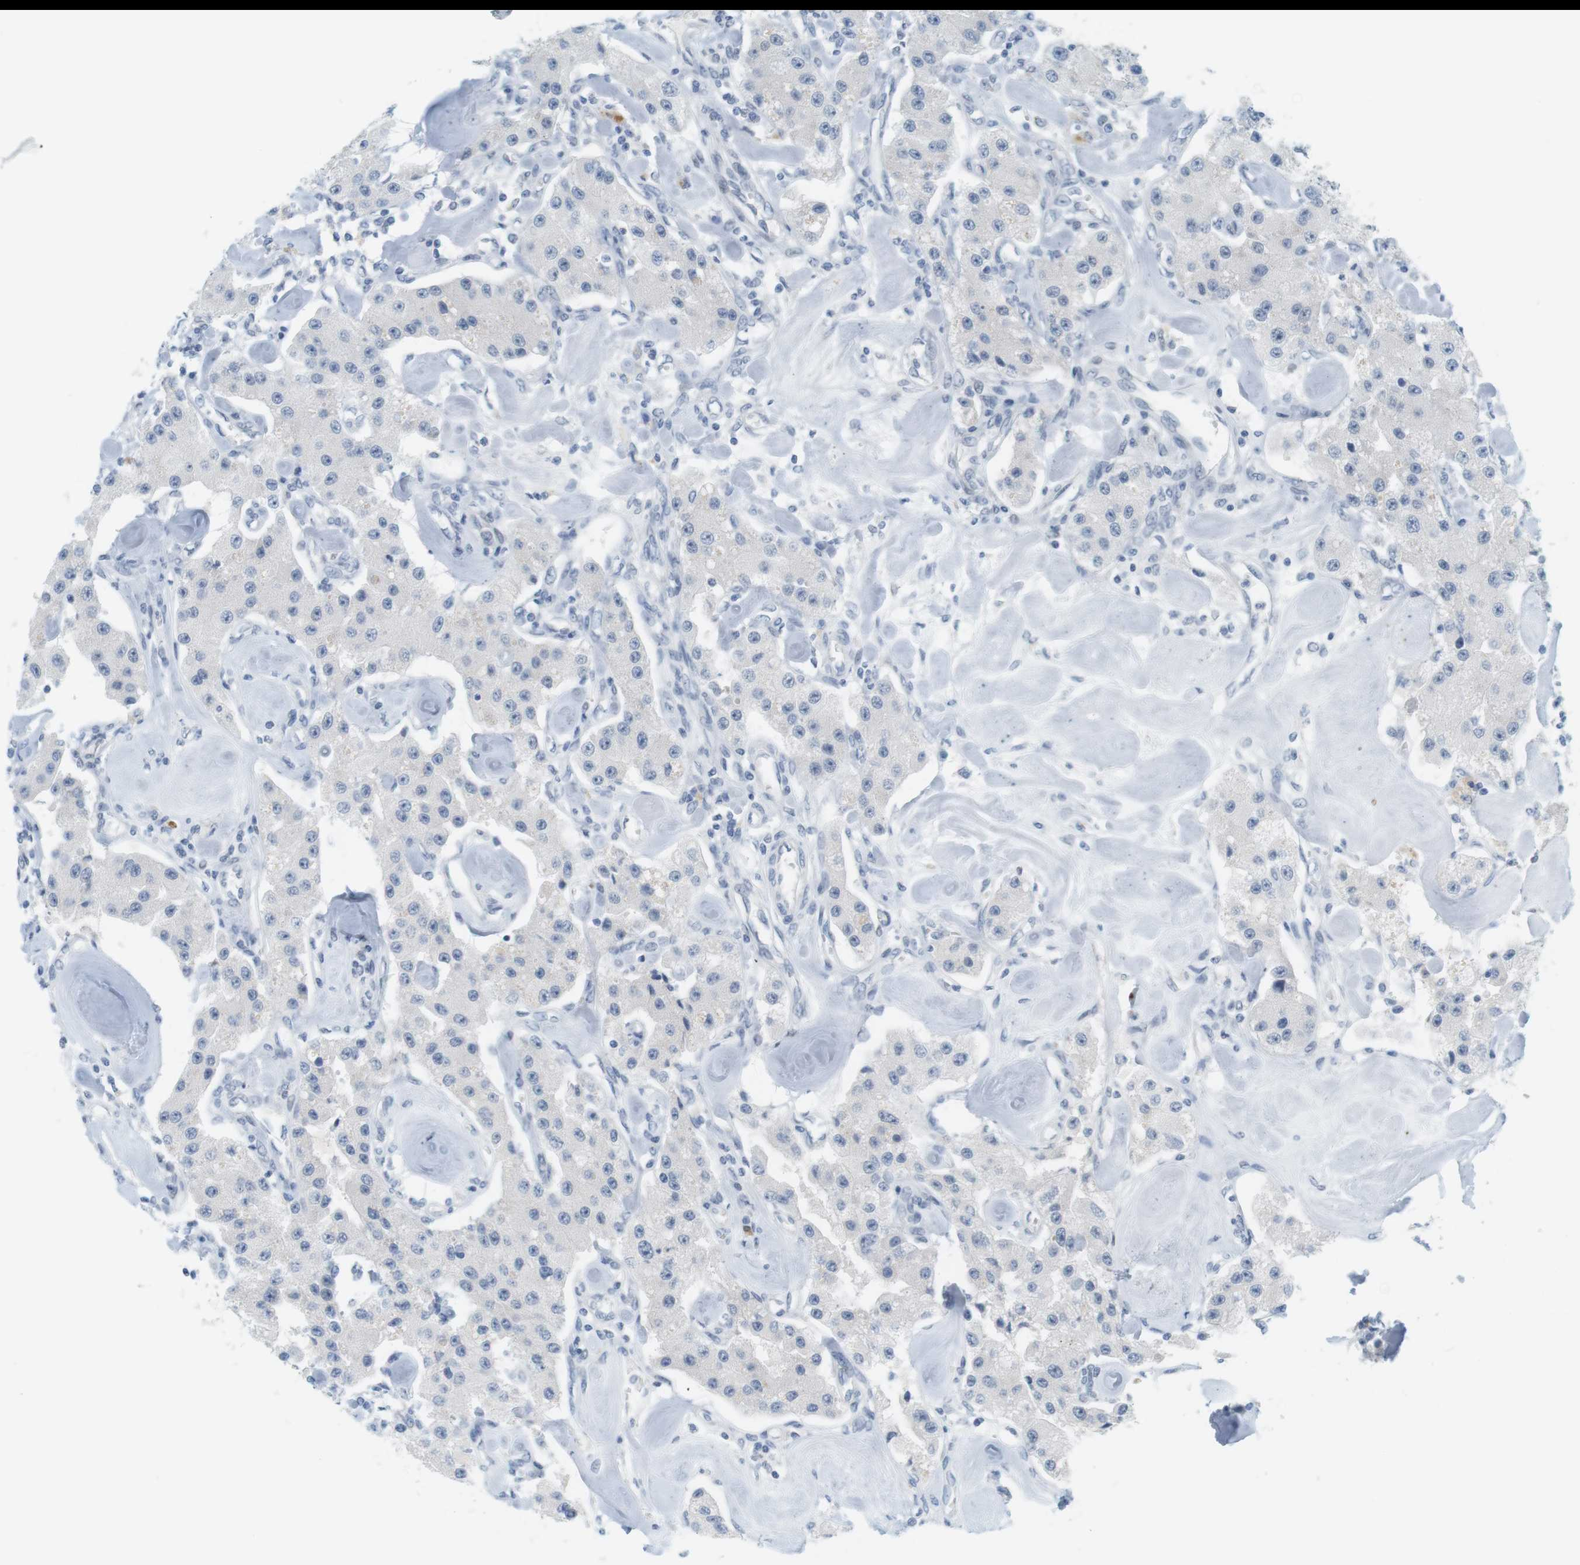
{"staining": {"intensity": "negative", "quantity": "none", "location": "none"}, "tissue": "carcinoid", "cell_type": "Tumor cells", "image_type": "cancer", "snomed": [{"axis": "morphology", "description": "Carcinoid, malignant, NOS"}, {"axis": "topography", "description": "Pancreas"}], "caption": "Micrograph shows no significant protein positivity in tumor cells of malignant carcinoid.", "gene": "CREB3L2", "patient": {"sex": "male", "age": 41}}